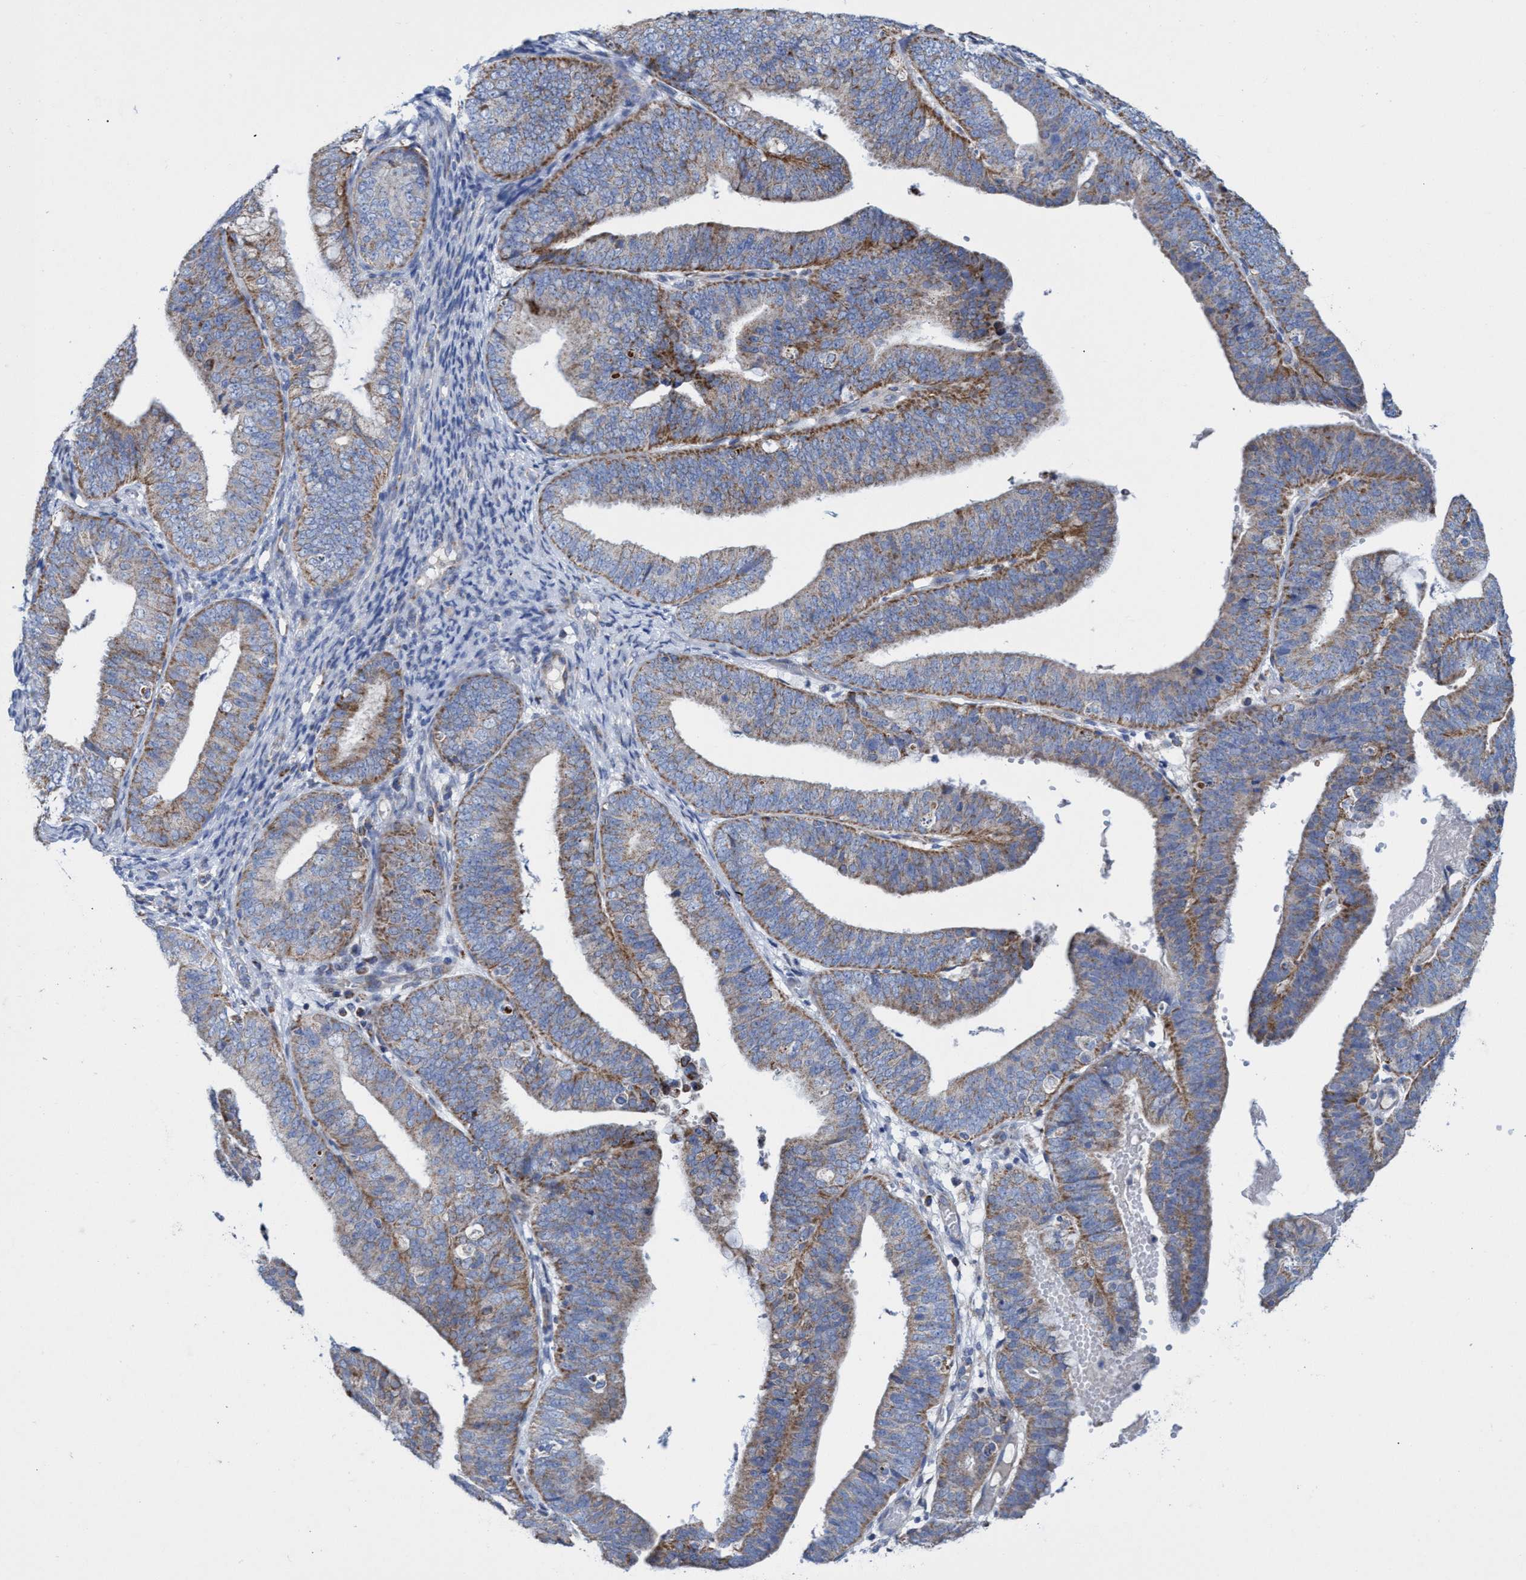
{"staining": {"intensity": "moderate", "quantity": "25%-75%", "location": "cytoplasmic/membranous"}, "tissue": "endometrial cancer", "cell_type": "Tumor cells", "image_type": "cancer", "snomed": [{"axis": "morphology", "description": "Adenocarcinoma, NOS"}, {"axis": "topography", "description": "Endometrium"}], "caption": "IHC (DAB) staining of endometrial cancer reveals moderate cytoplasmic/membranous protein positivity in about 25%-75% of tumor cells.", "gene": "ZNF750", "patient": {"sex": "female", "age": 63}}